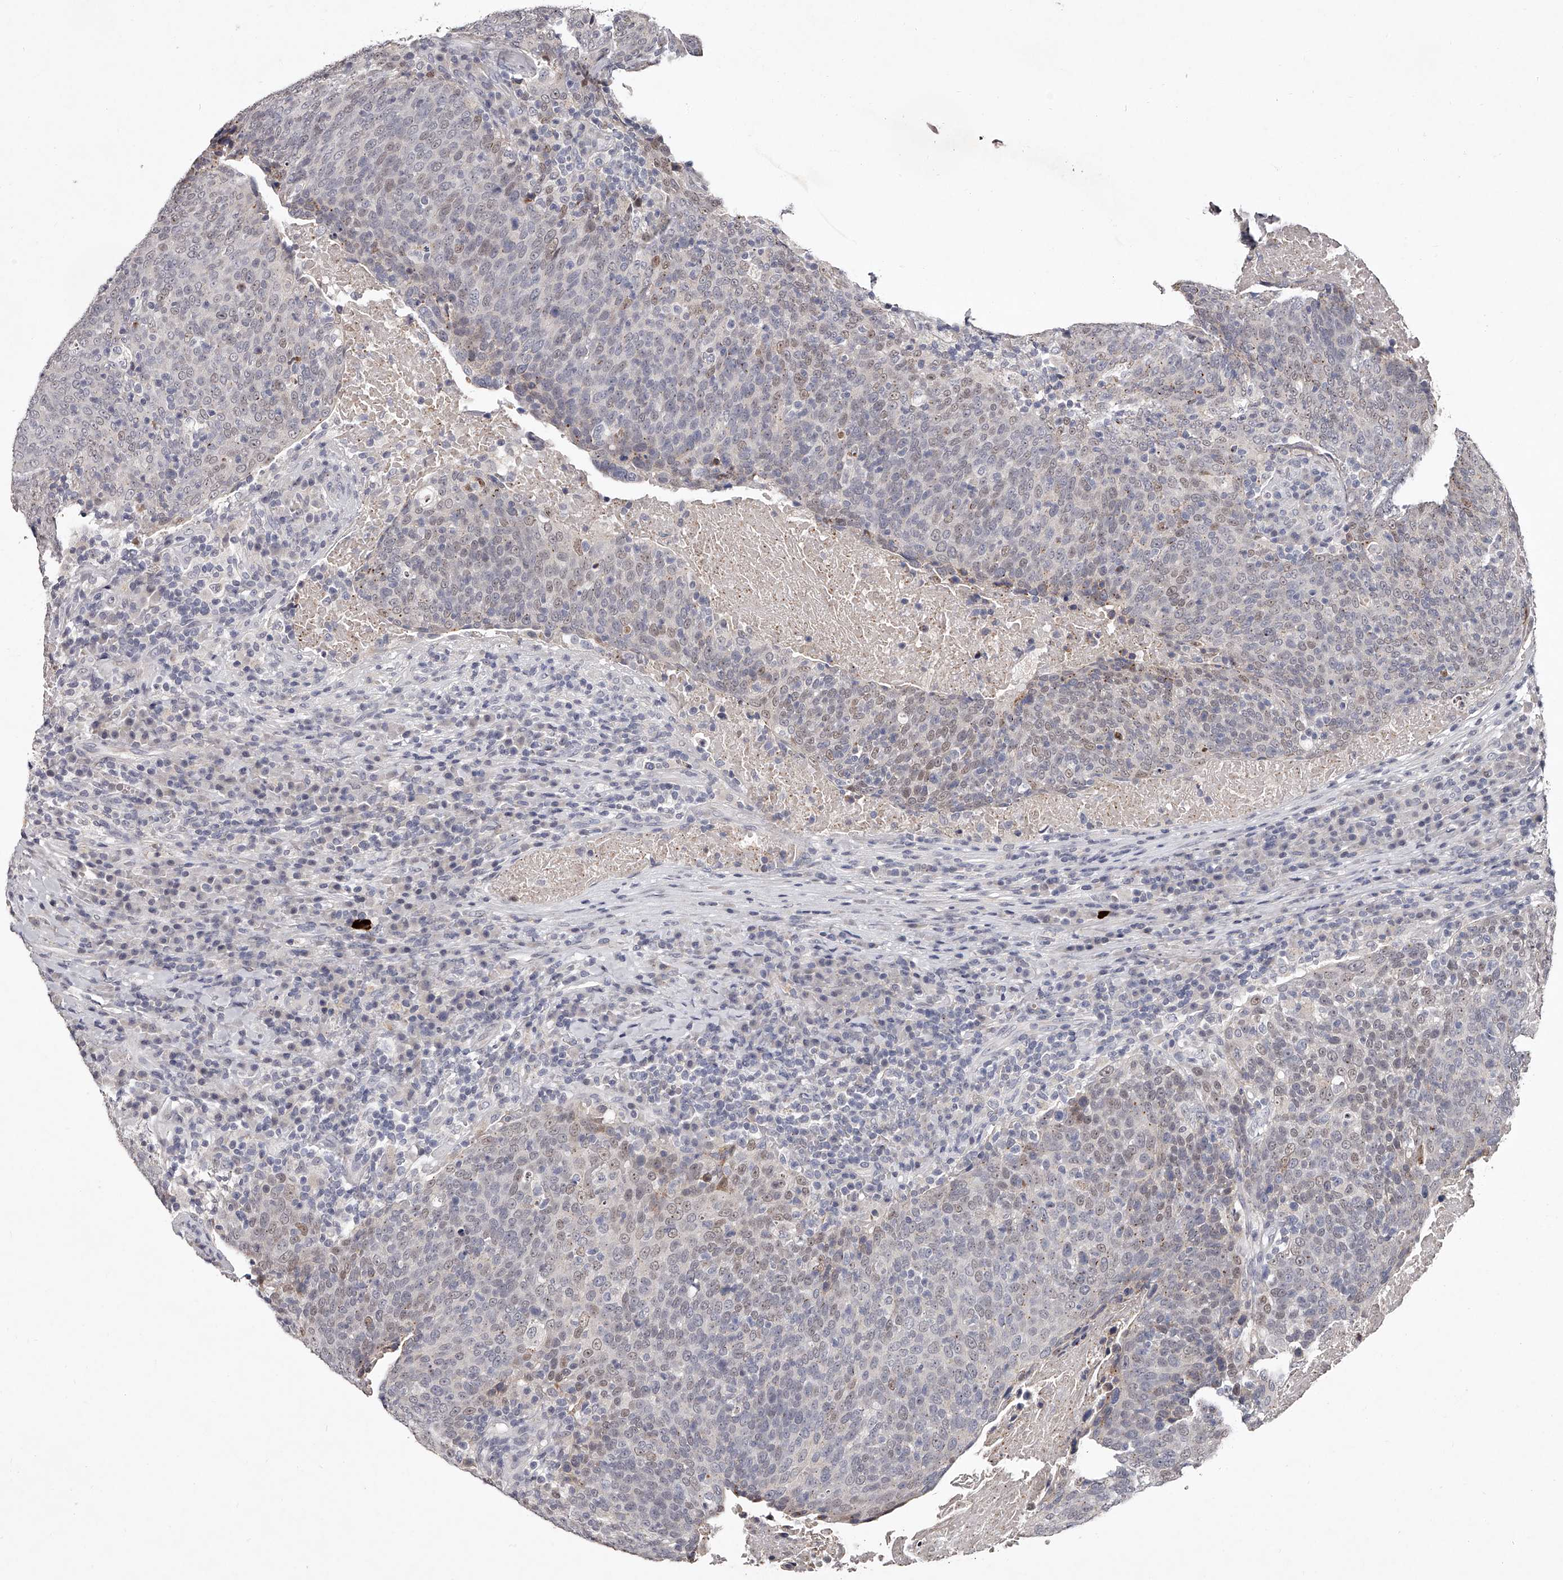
{"staining": {"intensity": "weak", "quantity": "<25%", "location": "nuclear"}, "tissue": "head and neck cancer", "cell_type": "Tumor cells", "image_type": "cancer", "snomed": [{"axis": "morphology", "description": "Squamous cell carcinoma, NOS"}, {"axis": "morphology", "description": "Squamous cell carcinoma, metastatic, NOS"}, {"axis": "topography", "description": "Lymph node"}, {"axis": "topography", "description": "Head-Neck"}], "caption": "Micrograph shows no protein staining in tumor cells of head and neck cancer (squamous cell carcinoma) tissue. (Stains: DAB IHC with hematoxylin counter stain, Microscopy: brightfield microscopy at high magnification).", "gene": "NT5DC1", "patient": {"sex": "male", "age": 62}}